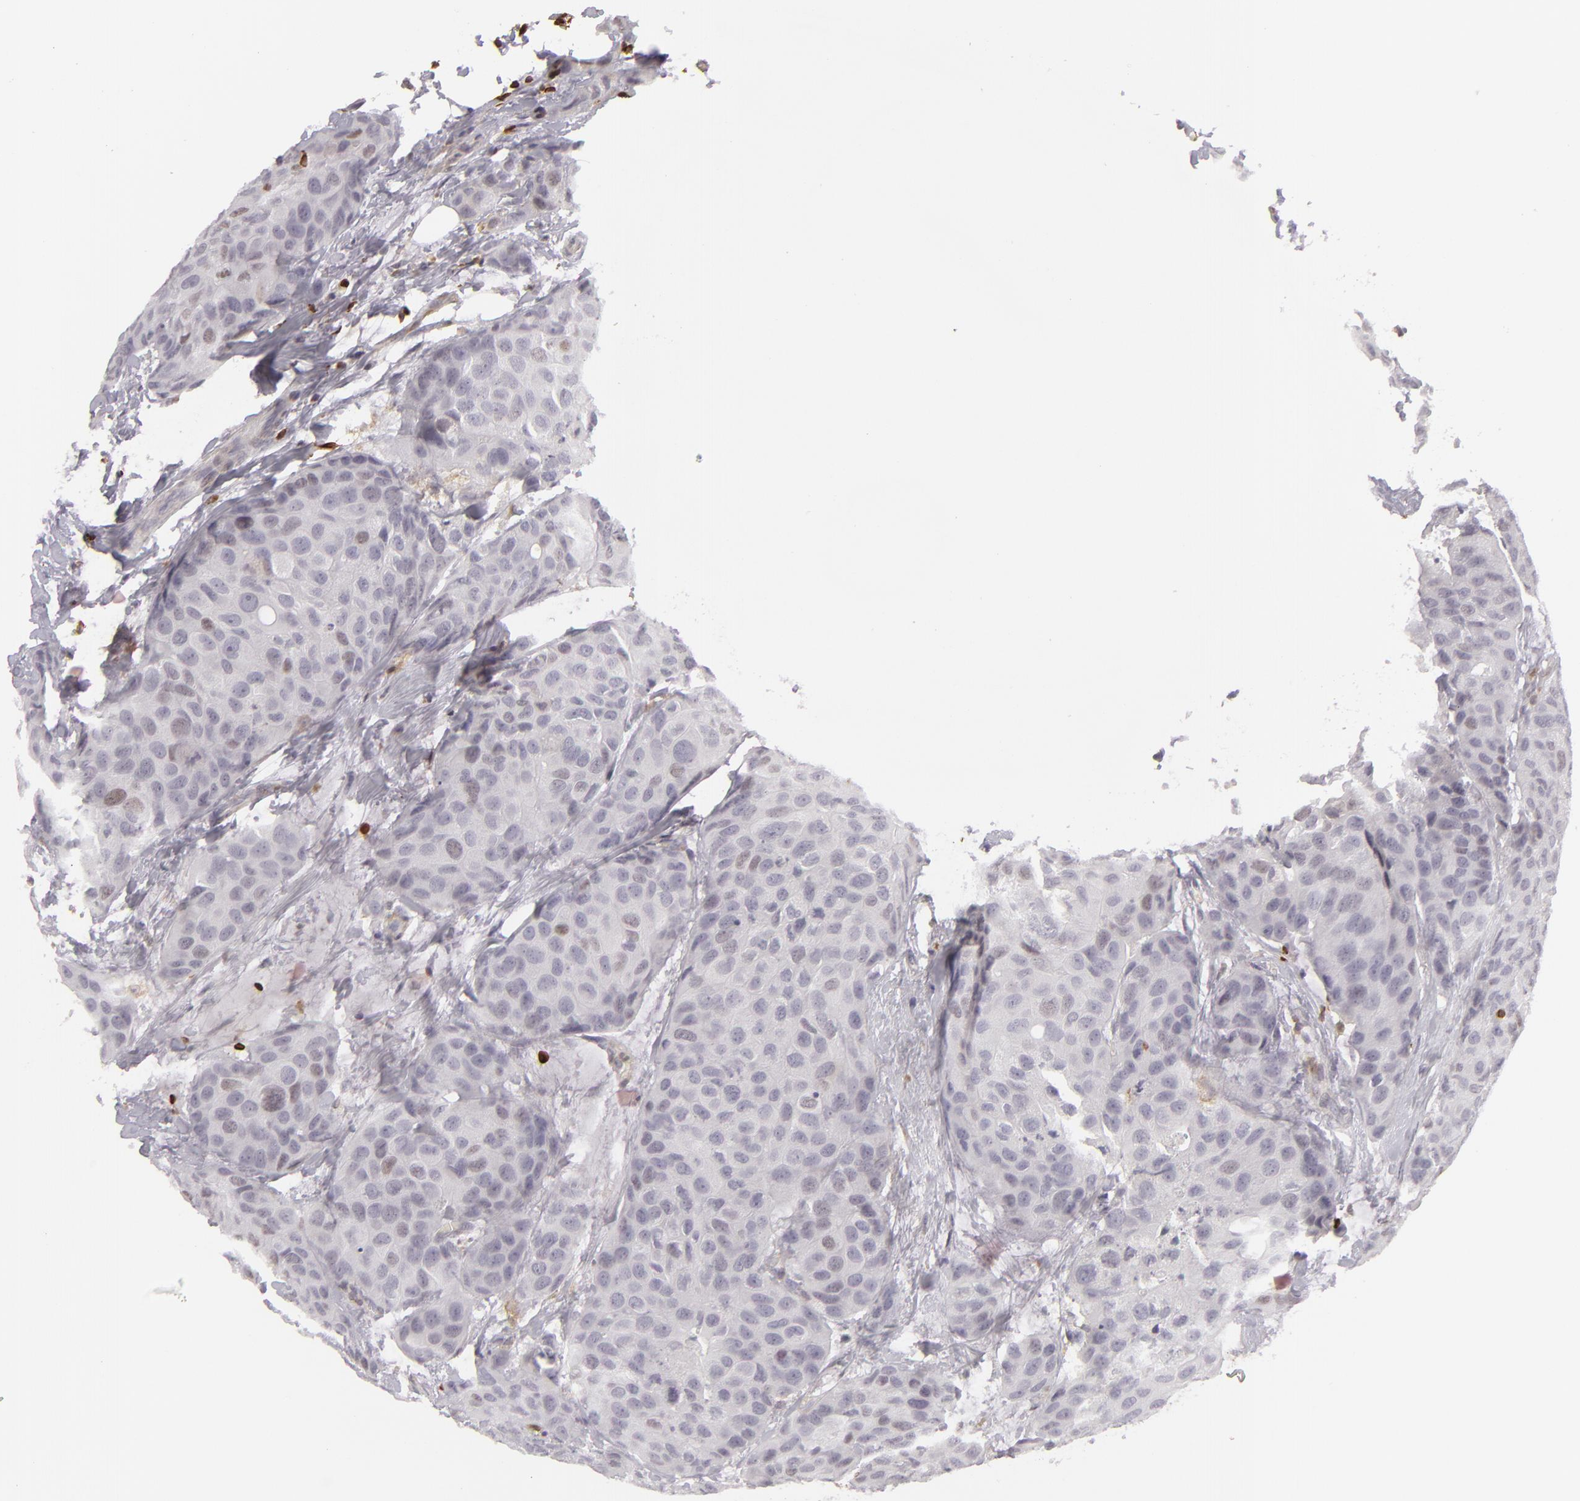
{"staining": {"intensity": "negative", "quantity": "none", "location": "none"}, "tissue": "breast cancer", "cell_type": "Tumor cells", "image_type": "cancer", "snomed": [{"axis": "morphology", "description": "Duct carcinoma"}, {"axis": "topography", "description": "Breast"}], "caption": "Micrograph shows no significant protein expression in tumor cells of intraductal carcinoma (breast).", "gene": "APOBEC3G", "patient": {"sex": "female", "age": 68}}